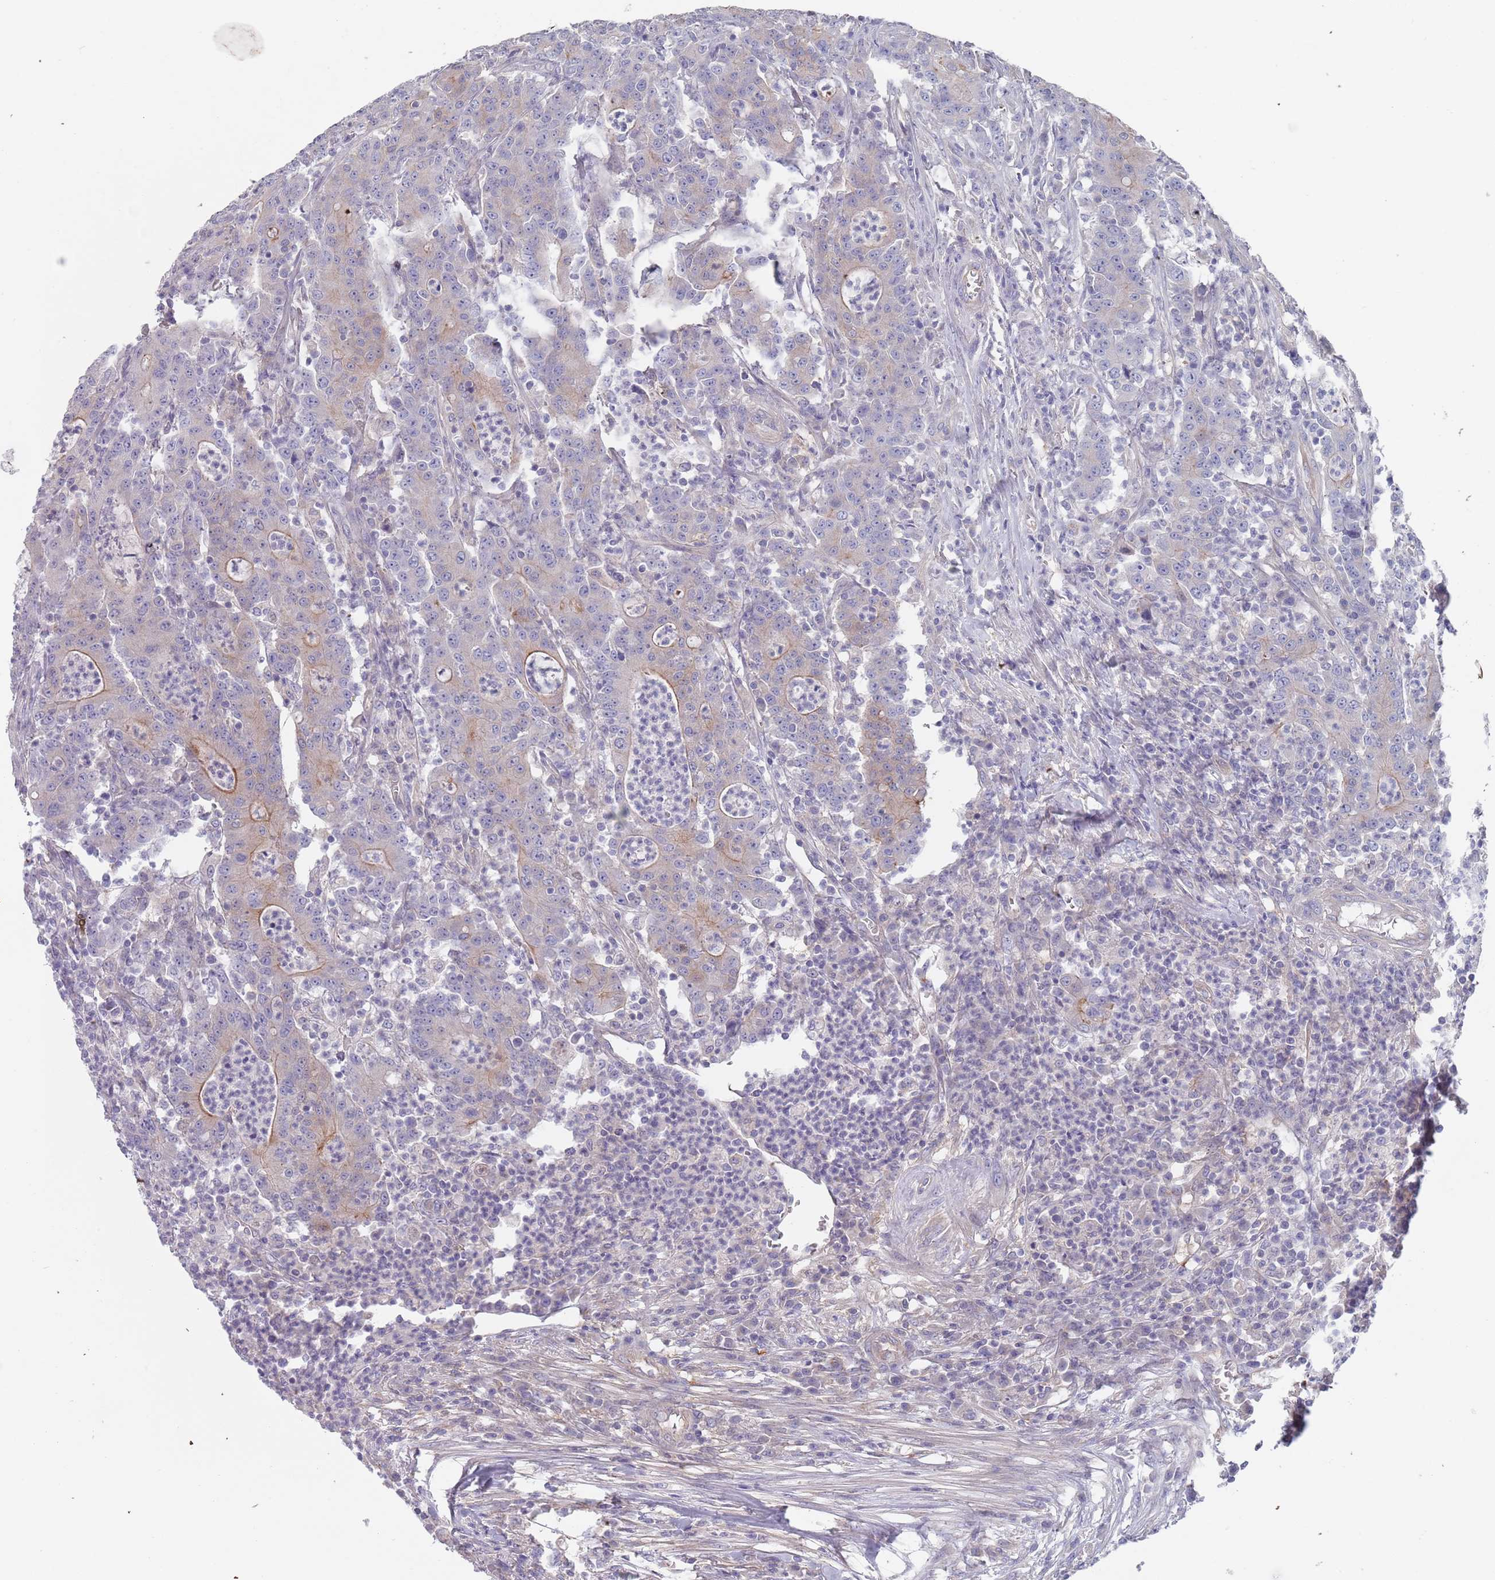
{"staining": {"intensity": "weak", "quantity": "25%-75%", "location": "cytoplasmic/membranous"}, "tissue": "colorectal cancer", "cell_type": "Tumor cells", "image_type": "cancer", "snomed": [{"axis": "morphology", "description": "Adenocarcinoma, NOS"}, {"axis": "topography", "description": "Colon"}], "caption": "The histopathology image demonstrates staining of colorectal cancer (adenocarcinoma), revealing weak cytoplasmic/membranous protein staining (brown color) within tumor cells.", "gene": "APPL2", "patient": {"sex": "male", "age": 83}}